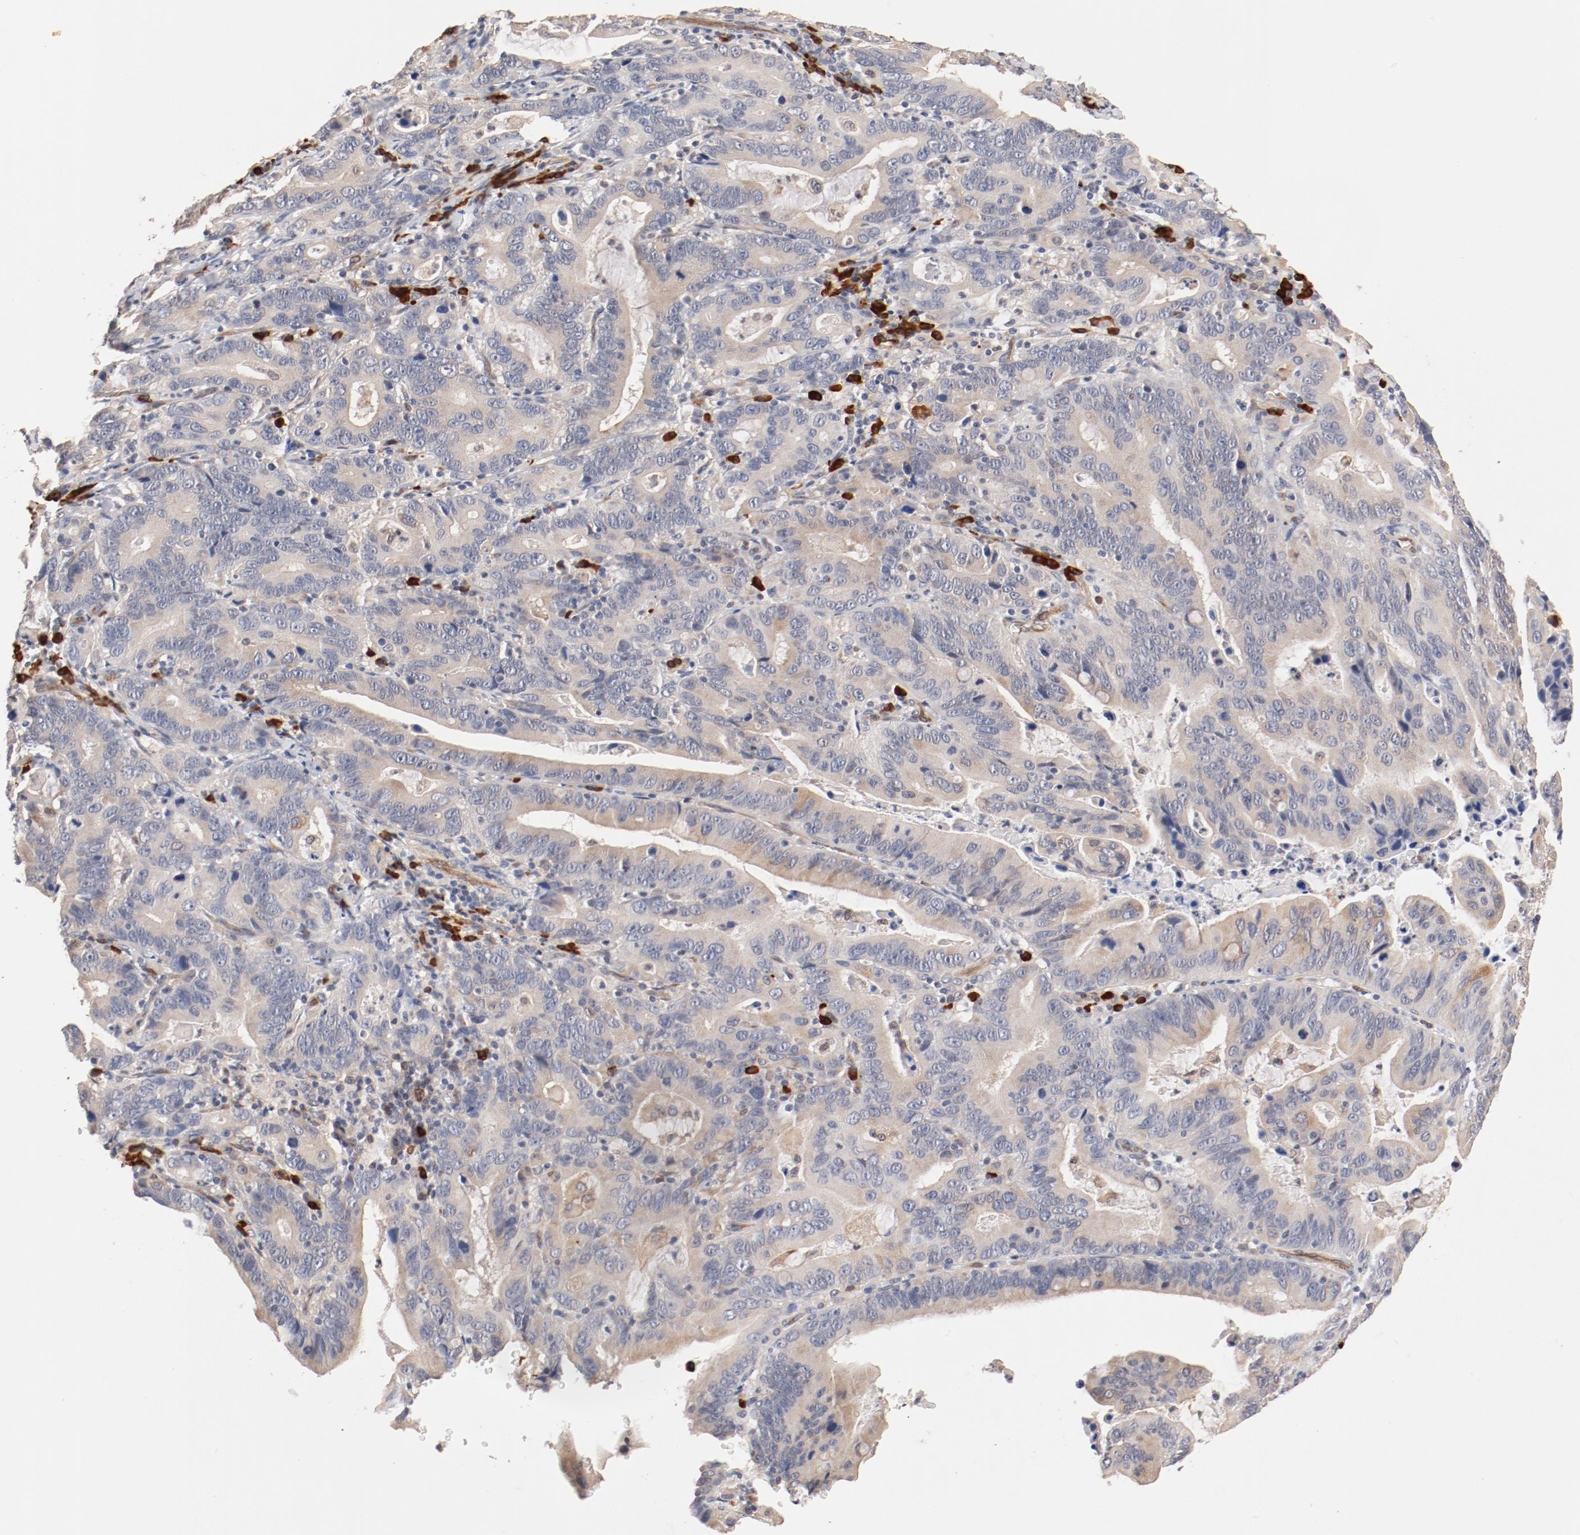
{"staining": {"intensity": "weak", "quantity": ">75%", "location": "cytoplasmic/membranous"}, "tissue": "stomach cancer", "cell_type": "Tumor cells", "image_type": "cancer", "snomed": [{"axis": "morphology", "description": "Adenocarcinoma, NOS"}, {"axis": "topography", "description": "Stomach, upper"}], "caption": "Immunohistochemical staining of stomach cancer (adenocarcinoma) exhibits low levels of weak cytoplasmic/membranous expression in about >75% of tumor cells. (Brightfield microscopy of DAB IHC at high magnification).", "gene": "UBE2J1", "patient": {"sex": "male", "age": 63}}